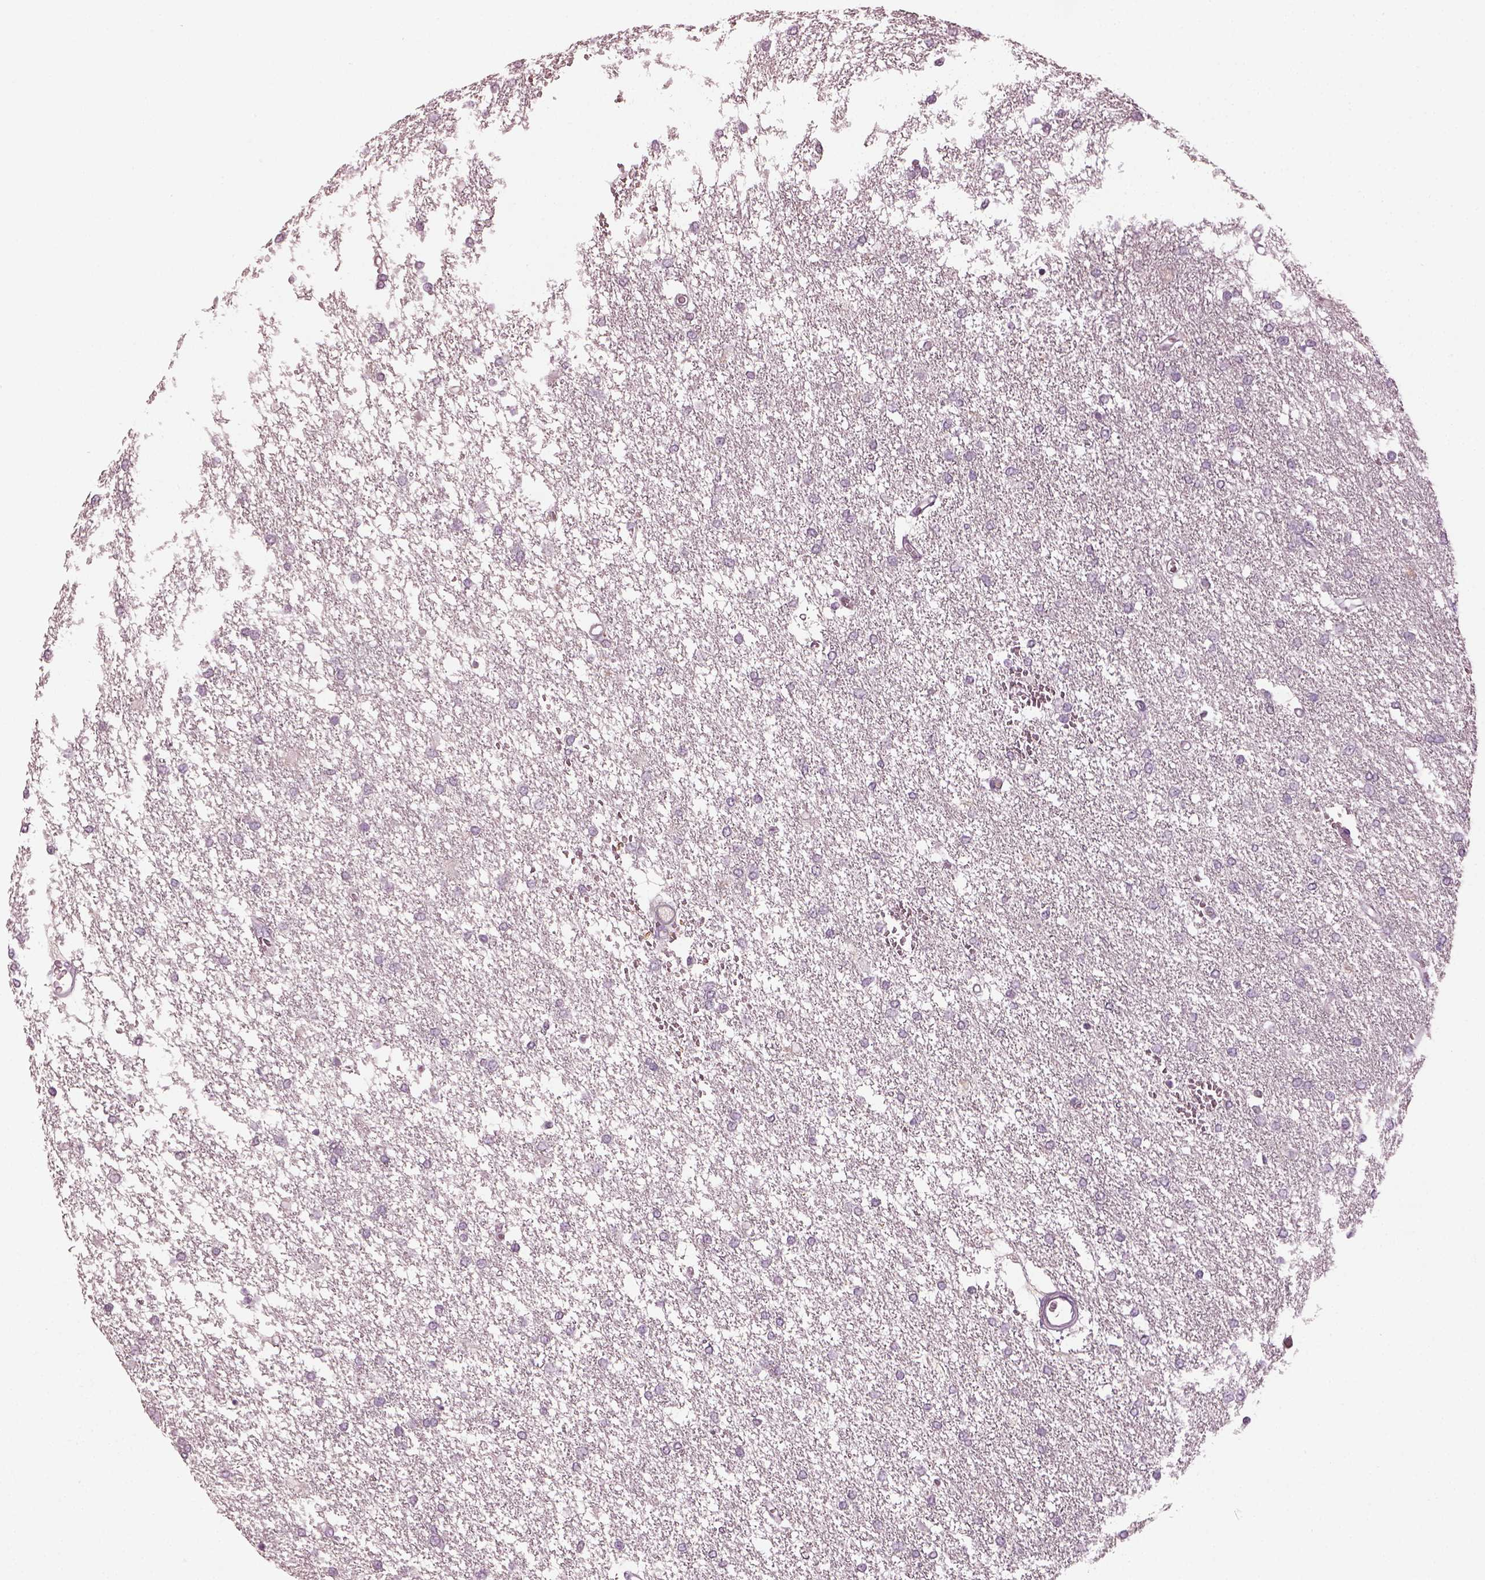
{"staining": {"intensity": "negative", "quantity": "none", "location": "none"}, "tissue": "glioma", "cell_type": "Tumor cells", "image_type": "cancer", "snomed": [{"axis": "morphology", "description": "Glioma, malignant, High grade"}, {"axis": "topography", "description": "Brain"}], "caption": "Tumor cells are negative for brown protein staining in glioma.", "gene": "SPATA6L", "patient": {"sex": "female", "age": 61}}